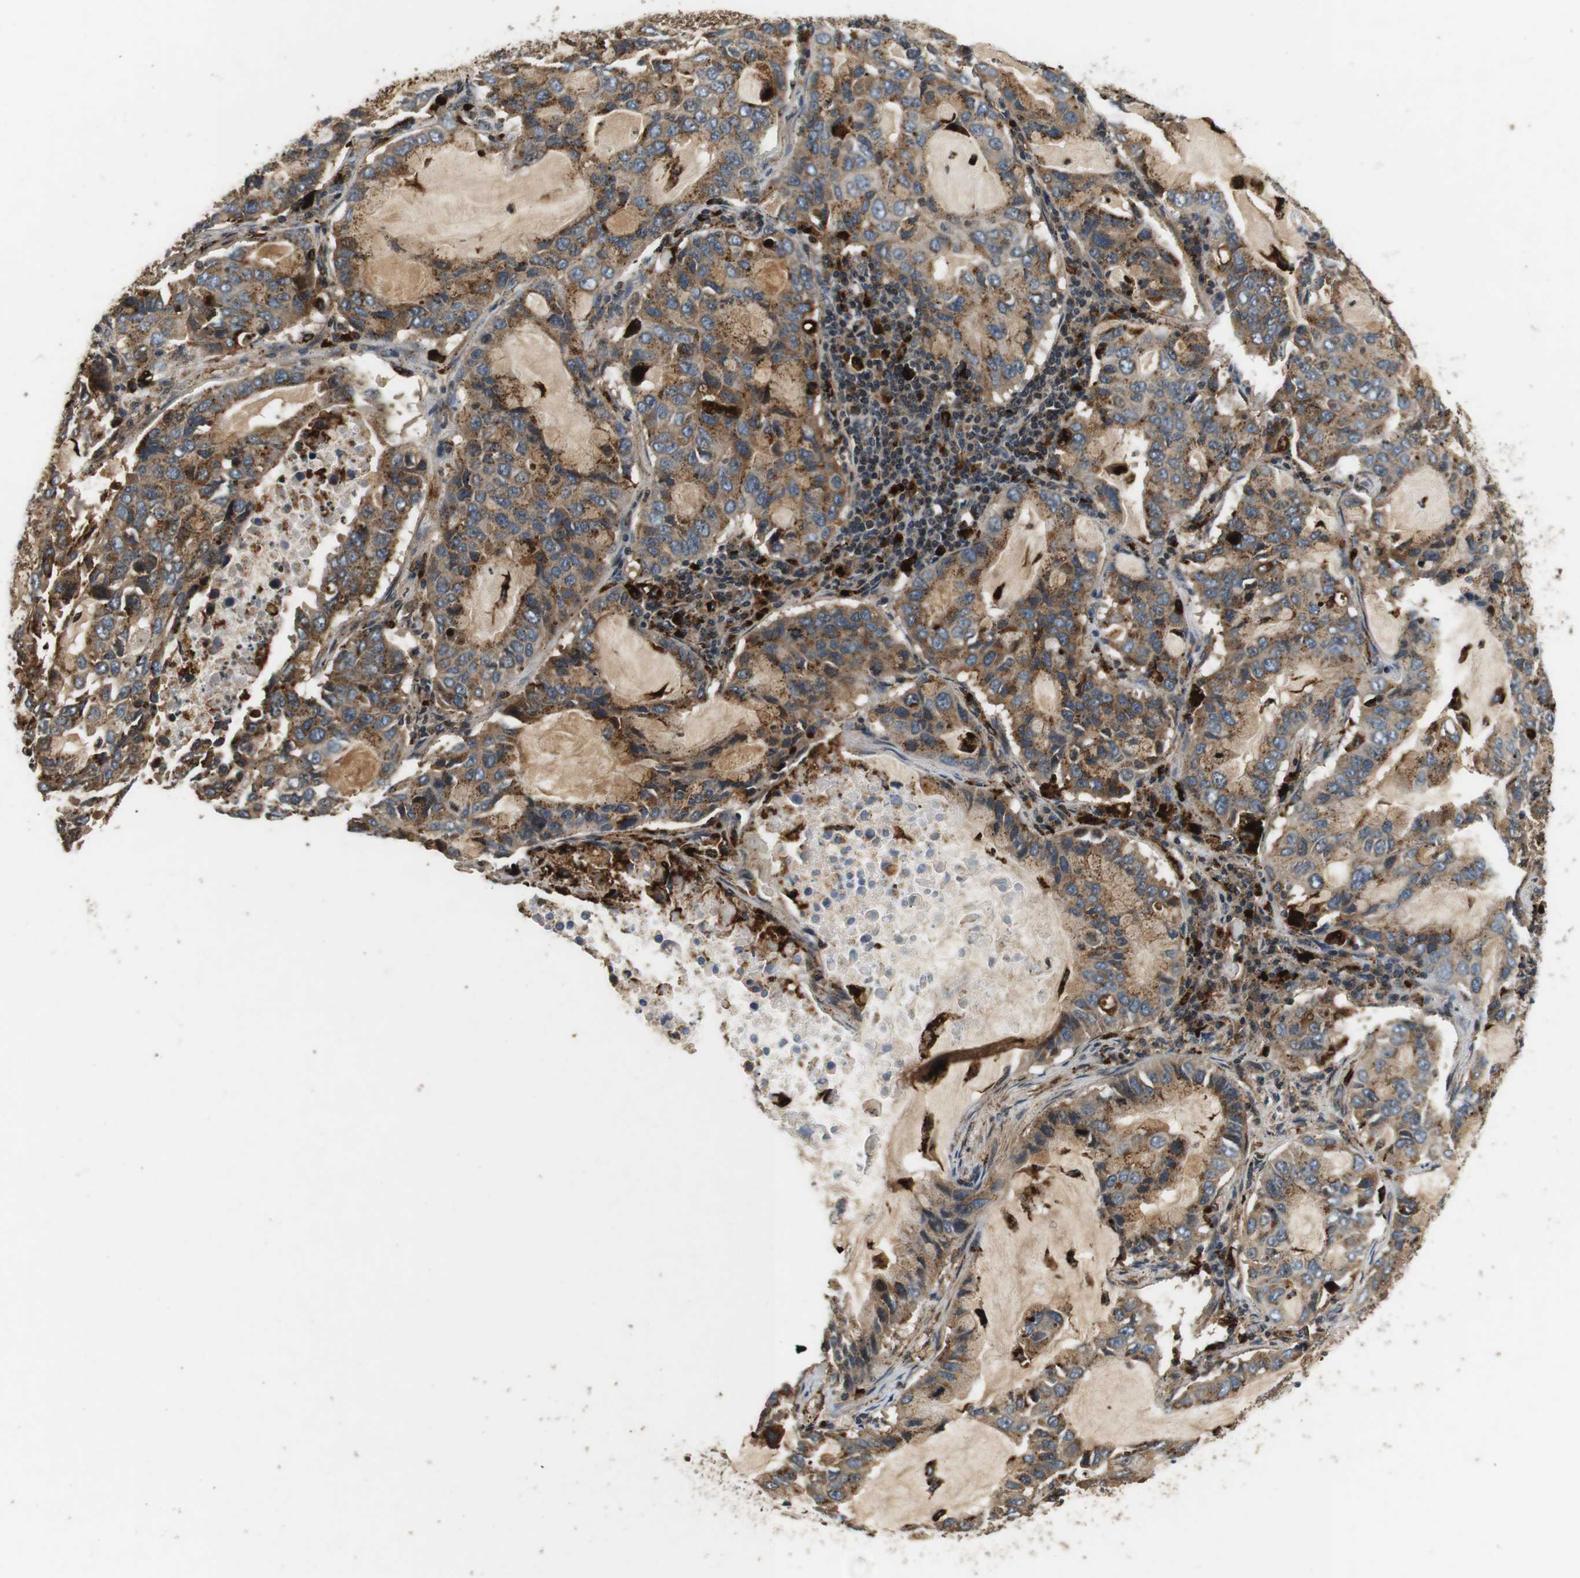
{"staining": {"intensity": "moderate", "quantity": ">75%", "location": "cytoplasmic/membranous"}, "tissue": "lung cancer", "cell_type": "Tumor cells", "image_type": "cancer", "snomed": [{"axis": "morphology", "description": "Adenocarcinoma, NOS"}, {"axis": "topography", "description": "Lung"}], "caption": "This image reveals lung adenocarcinoma stained with immunohistochemistry (IHC) to label a protein in brown. The cytoplasmic/membranous of tumor cells show moderate positivity for the protein. Nuclei are counter-stained blue.", "gene": "TXNRD1", "patient": {"sex": "male", "age": 64}}